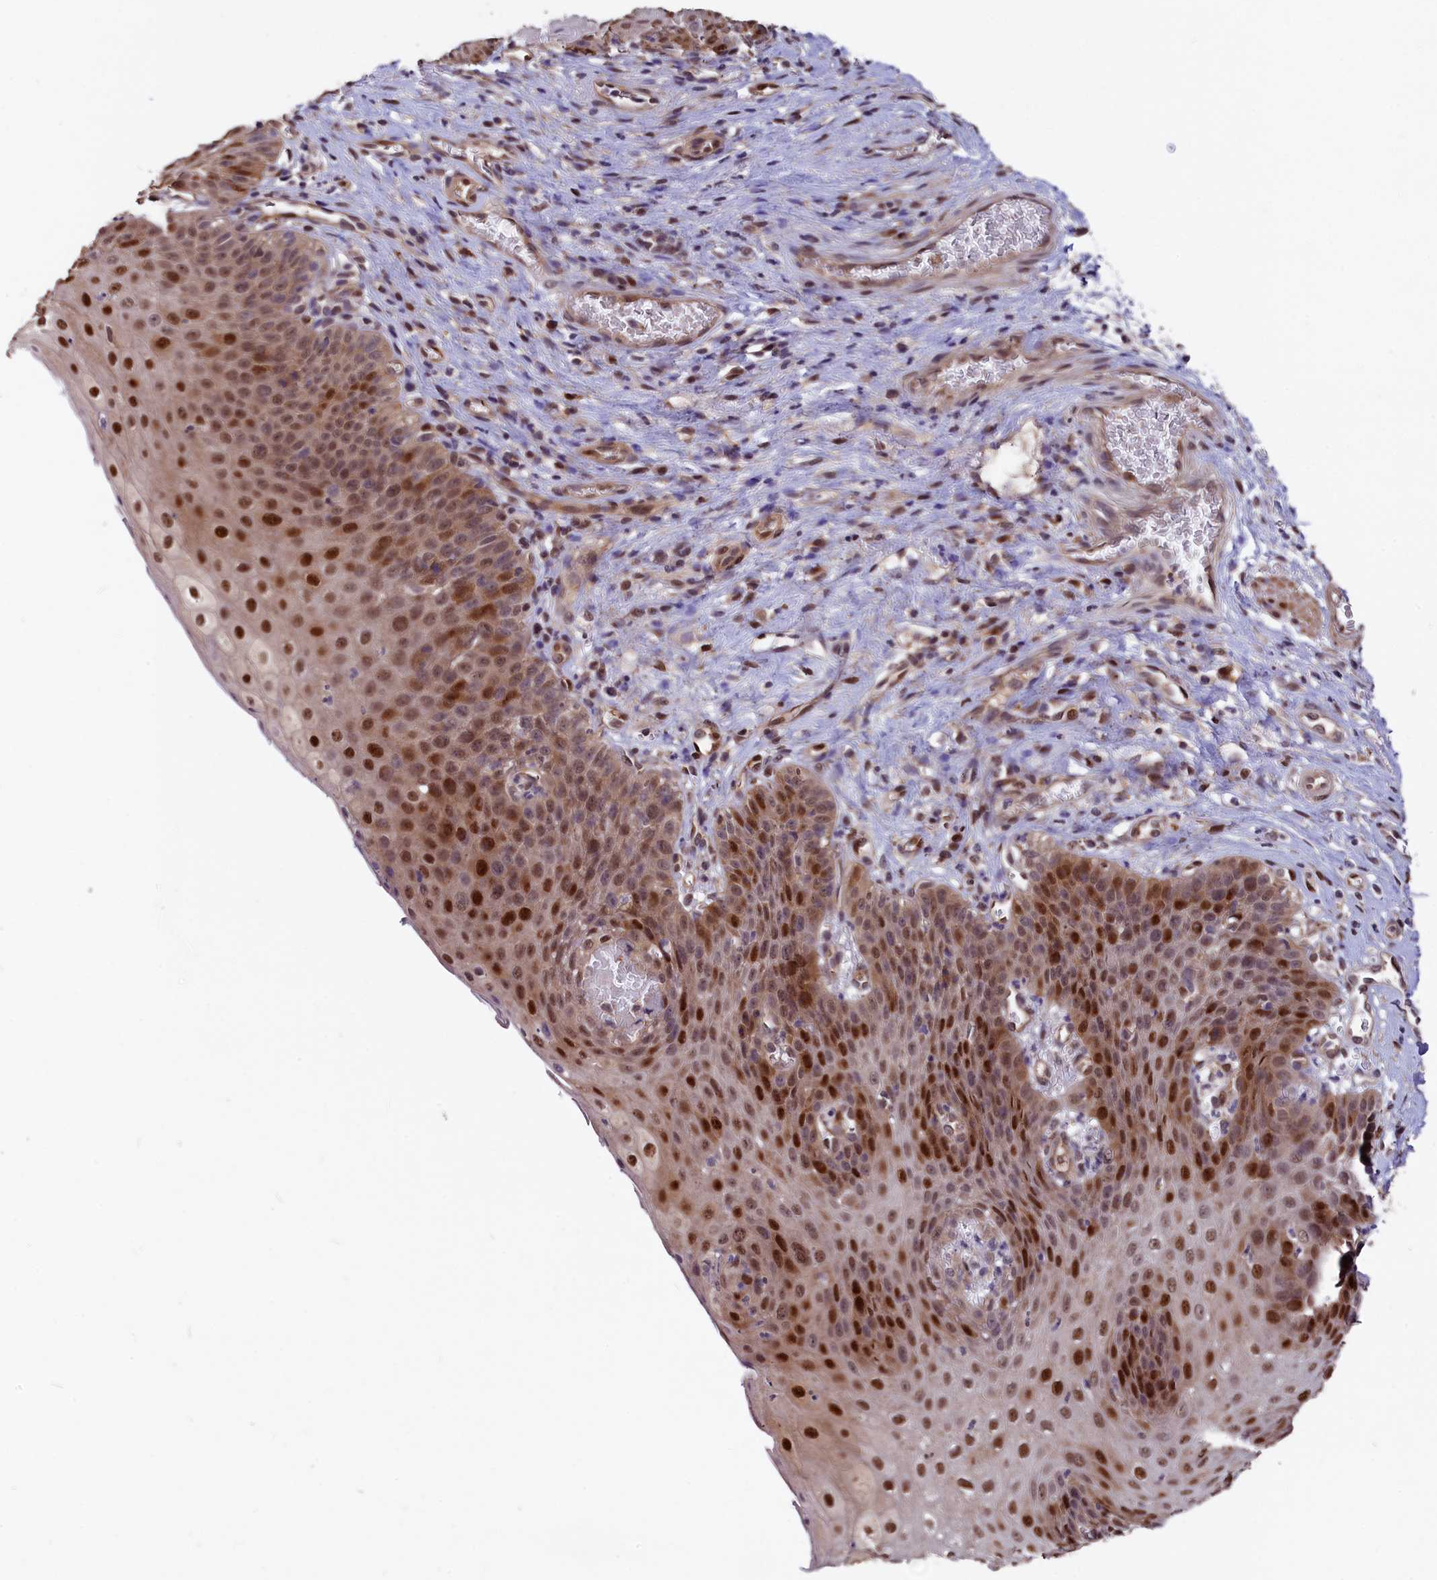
{"staining": {"intensity": "strong", "quantity": ">75%", "location": "nuclear"}, "tissue": "esophagus", "cell_type": "Squamous epithelial cells", "image_type": "normal", "snomed": [{"axis": "morphology", "description": "Normal tissue, NOS"}, {"axis": "topography", "description": "Esophagus"}], "caption": "Squamous epithelial cells exhibit strong nuclear expression in about >75% of cells in unremarkable esophagus. Using DAB (brown) and hematoxylin (blue) stains, captured at high magnification using brightfield microscopy.", "gene": "ADRM1", "patient": {"sex": "male", "age": 71}}